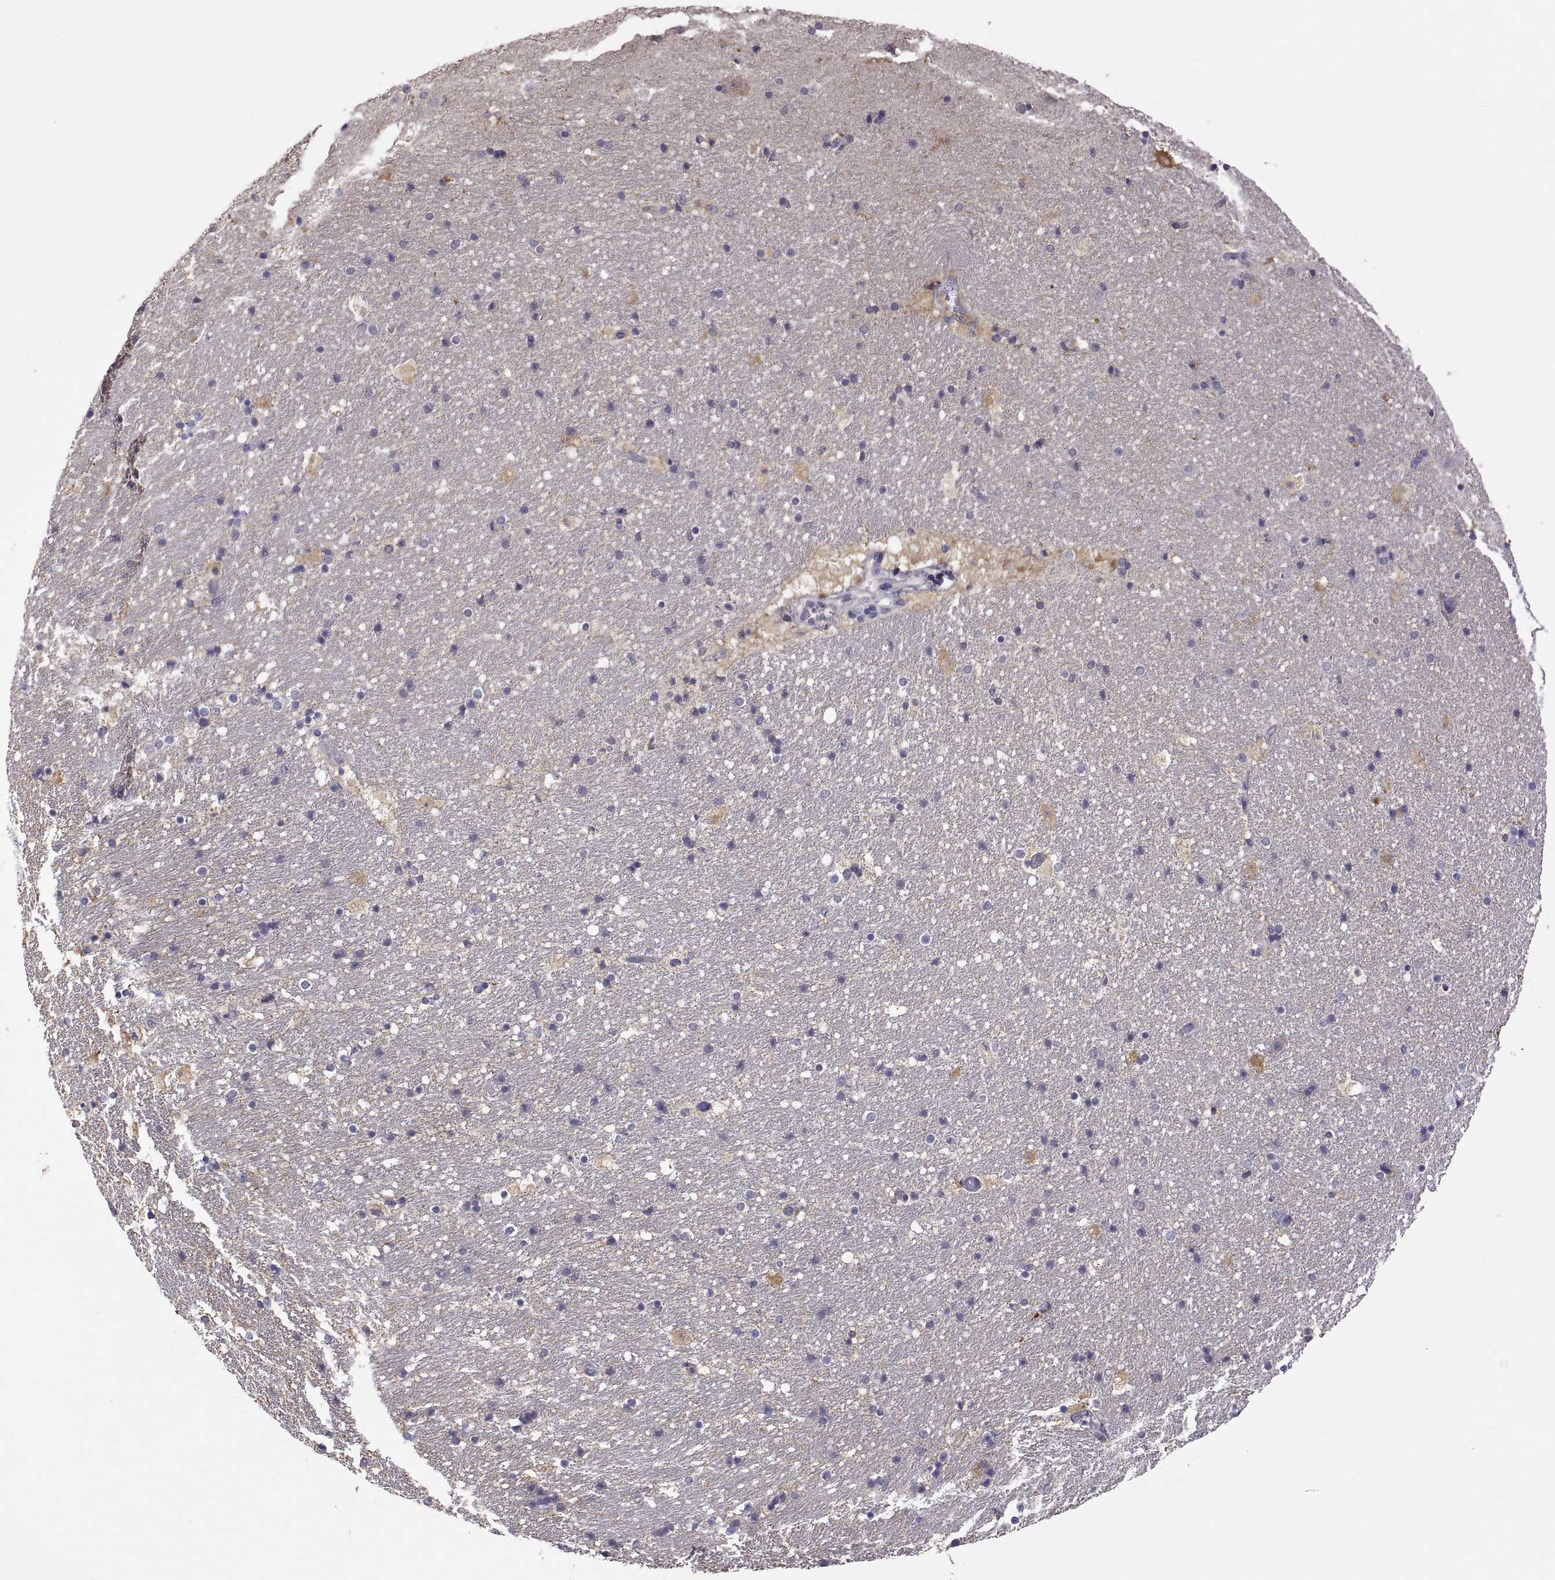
{"staining": {"intensity": "moderate", "quantity": "<25%", "location": "cytoplasmic/membranous"}, "tissue": "hippocampus", "cell_type": "Glial cells", "image_type": "normal", "snomed": [{"axis": "morphology", "description": "Normal tissue, NOS"}, {"axis": "topography", "description": "Hippocampus"}], "caption": "IHC image of benign hippocampus: human hippocampus stained using immunohistochemistry shows low levels of moderate protein expression localized specifically in the cytoplasmic/membranous of glial cells, appearing as a cytoplasmic/membranous brown color.", "gene": "FGF9", "patient": {"sex": "male", "age": 51}}